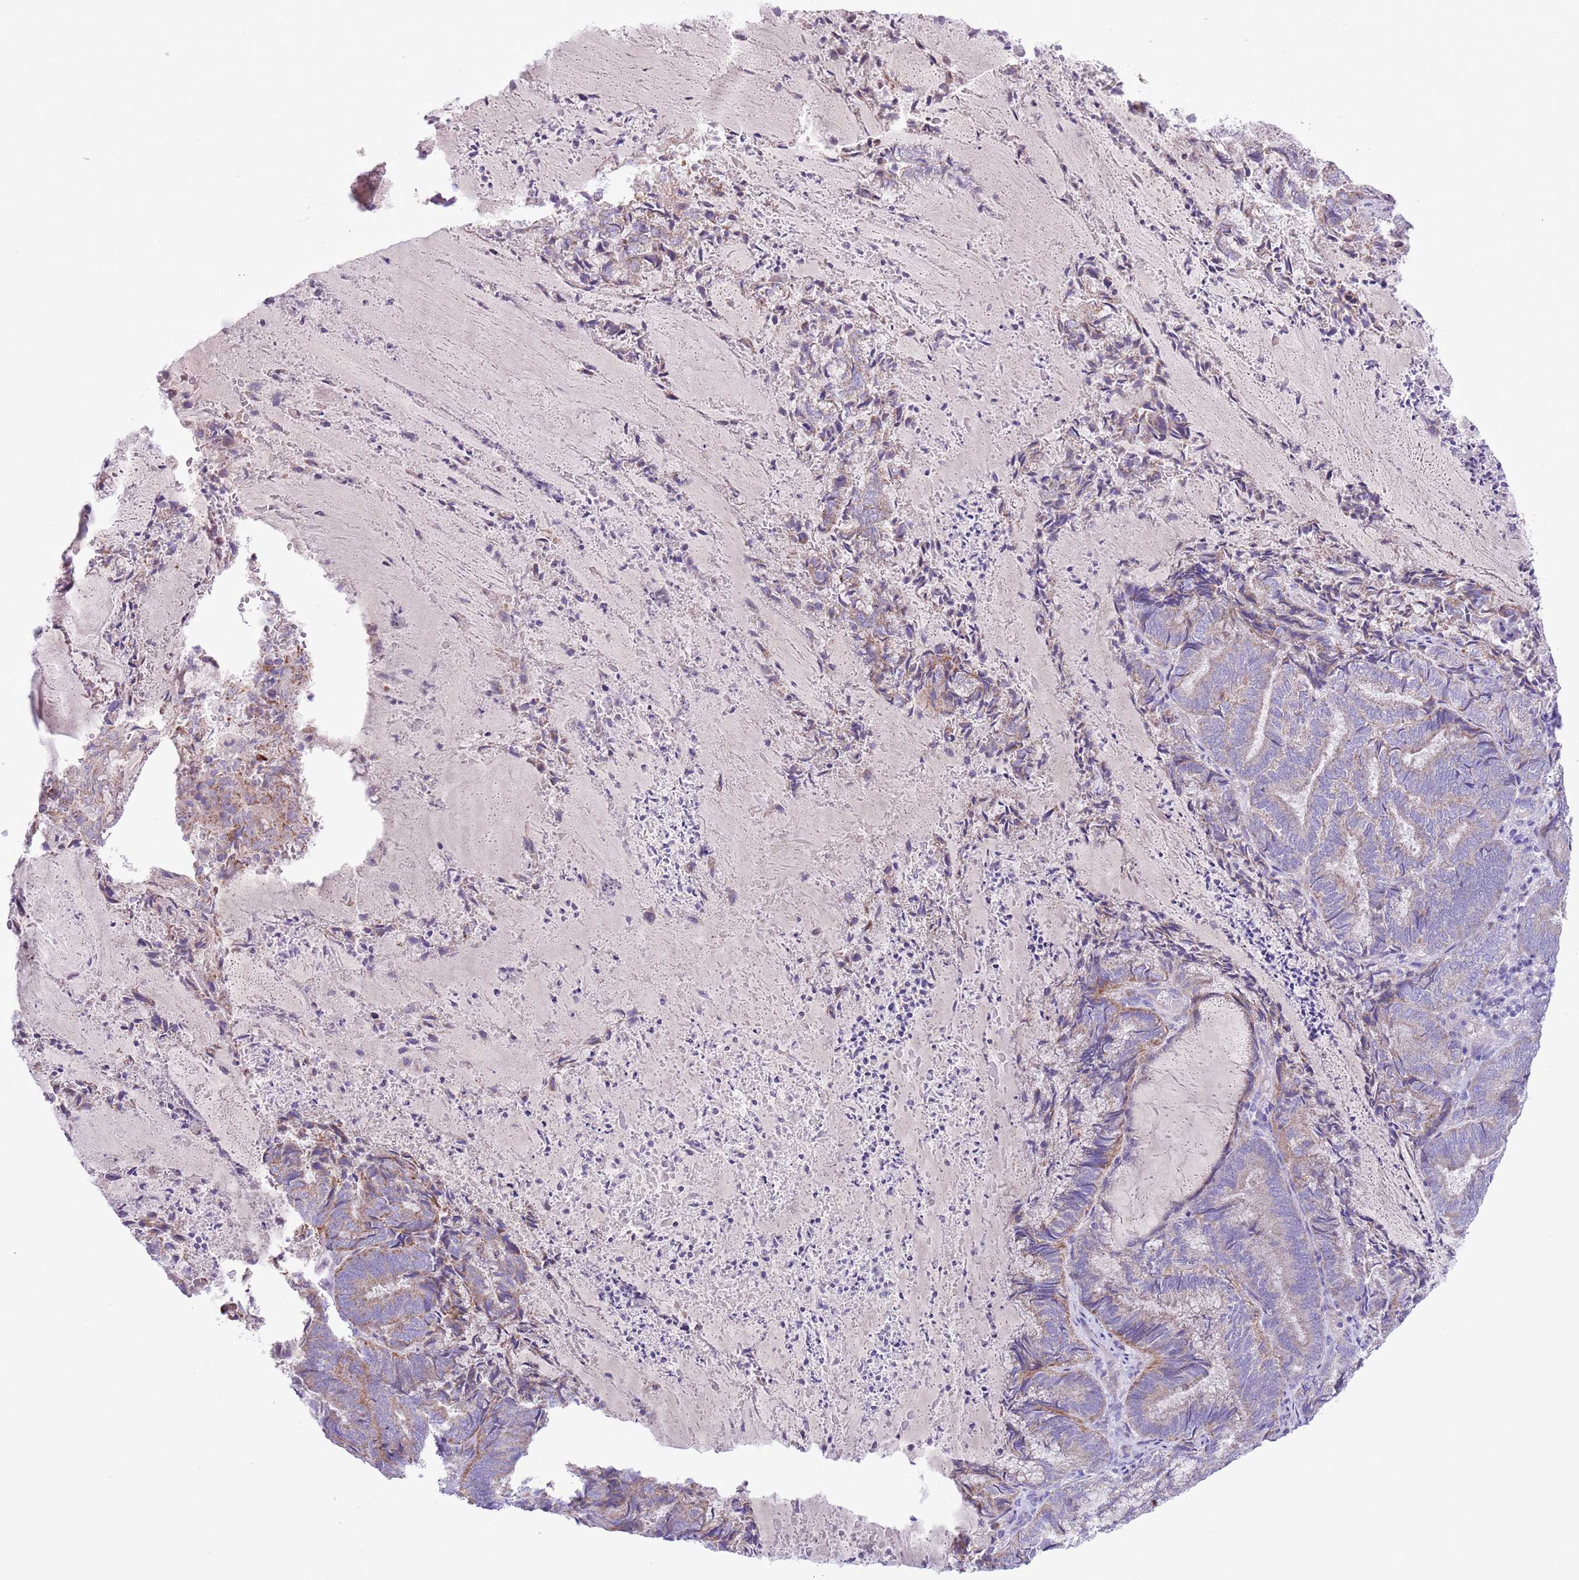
{"staining": {"intensity": "weak", "quantity": "25%-75%", "location": "cytoplasmic/membranous"}, "tissue": "endometrial cancer", "cell_type": "Tumor cells", "image_type": "cancer", "snomed": [{"axis": "morphology", "description": "Adenocarcinoma, NOS"}, {"axis": "topography", "description": "Endometrium"}], "caption": "Immunohistochemistry image of endometrial cancer (adenocarcinoma) stained for a protein (brown), which demonstrates low levels of weak cytoplasmic/membranous staining in approximately 25%-75% of tumor cells.", "gene": "OAZ2", "patient": {"sex": "female", "age": 80}}